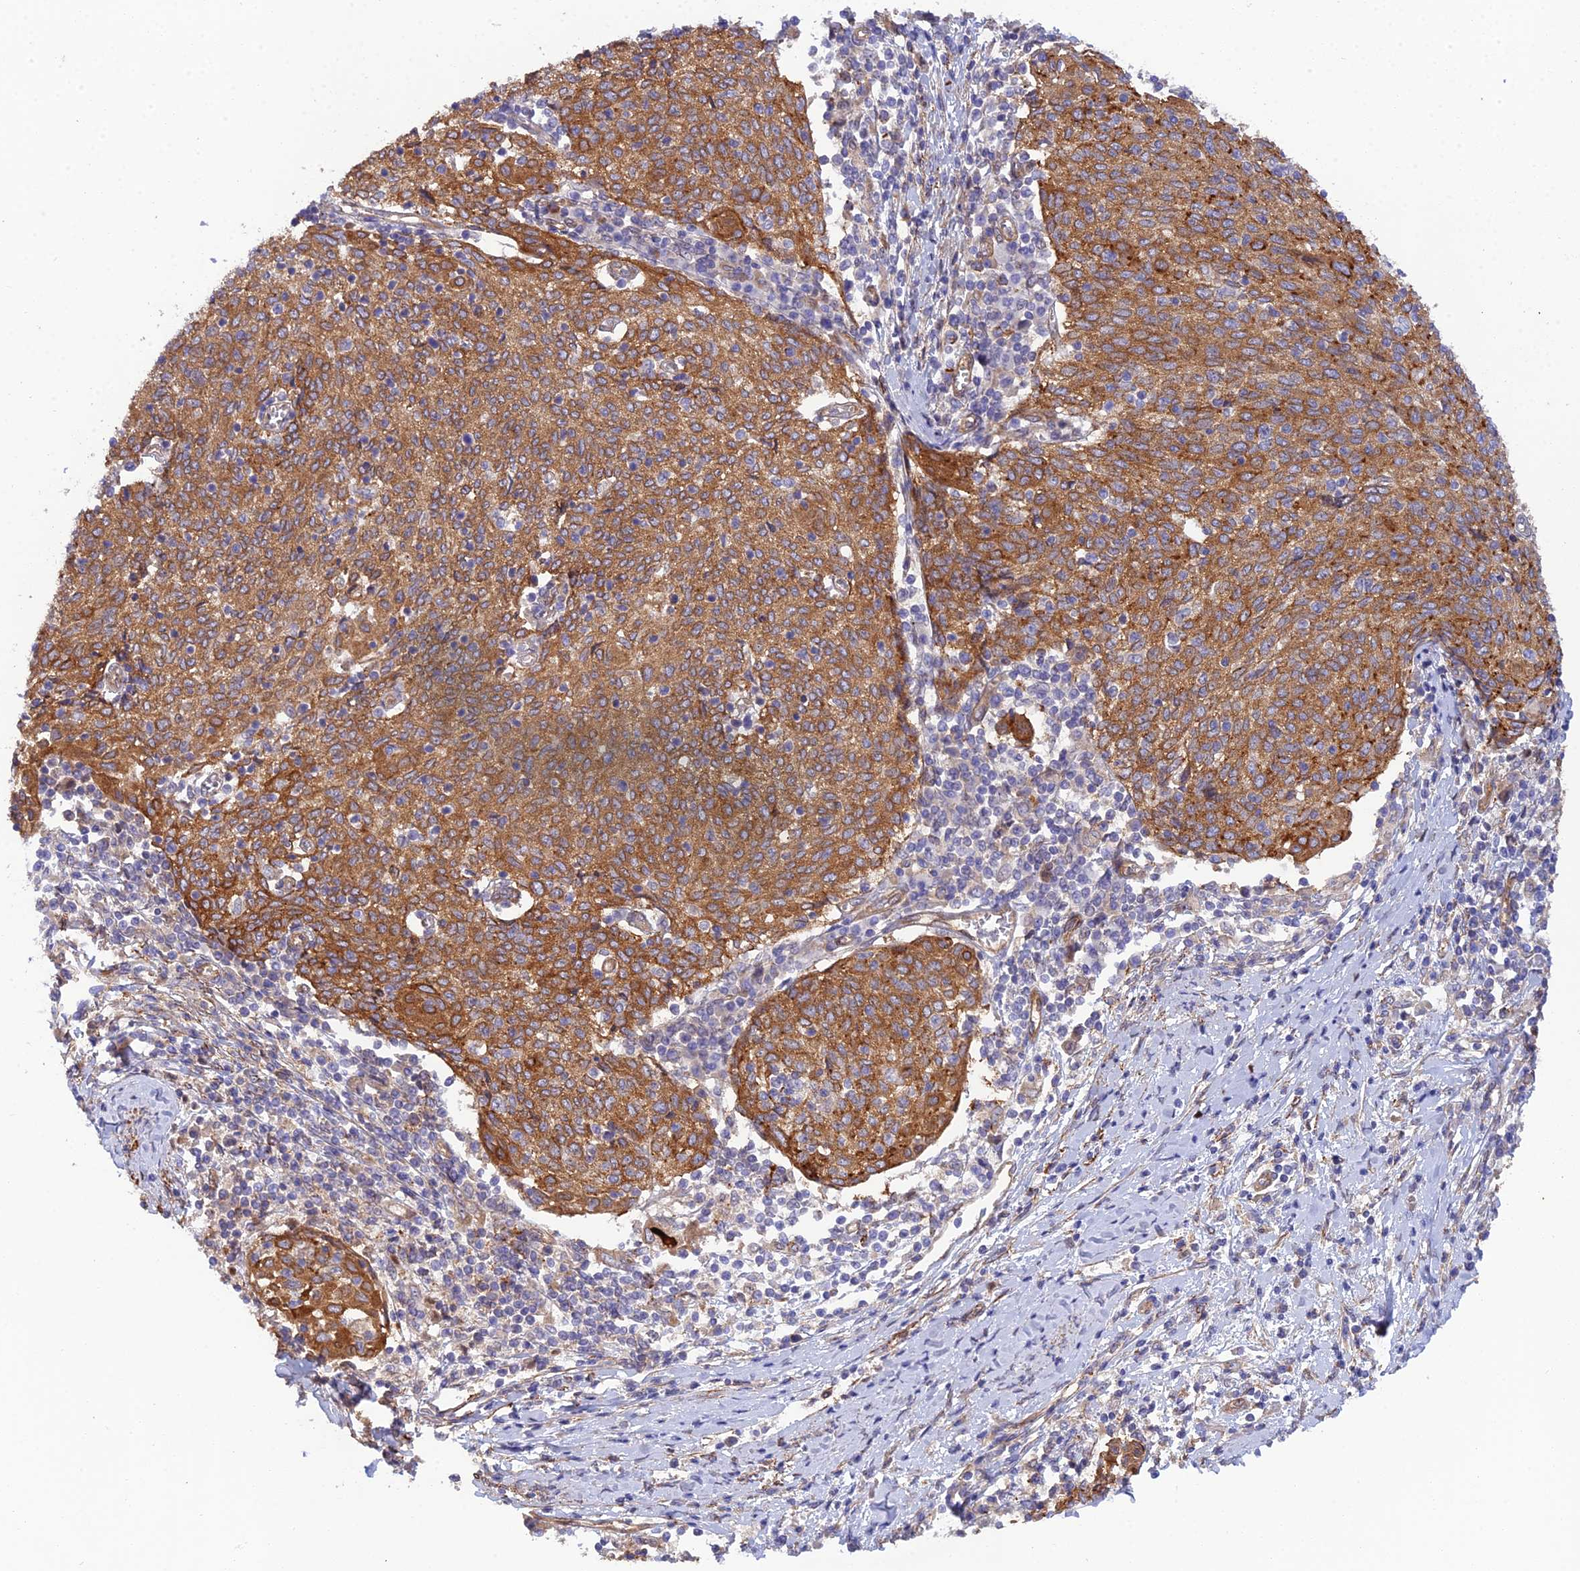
{"staining": {"intensity": "strong", "quantity": ">75%", "location": "cytoplasmic/membranous"}, "tissue": "cervical cancer", "cell_type": "Tumor cells", "image_type": "cancer", "snomed": [{"axis": "morphology", "description": "Squamous cell carcinoma, NOS"}, {"axis": "topography", "description": "Cervix"}], "caption": "Cervical cancer (squamous cell carcinoma) stained for a protein demonstrates strong cytoplasmic/membranous positivity in tumor cells.", "gene": "RALGAPA2", "patient": {"sex": "female", "age": 52}}